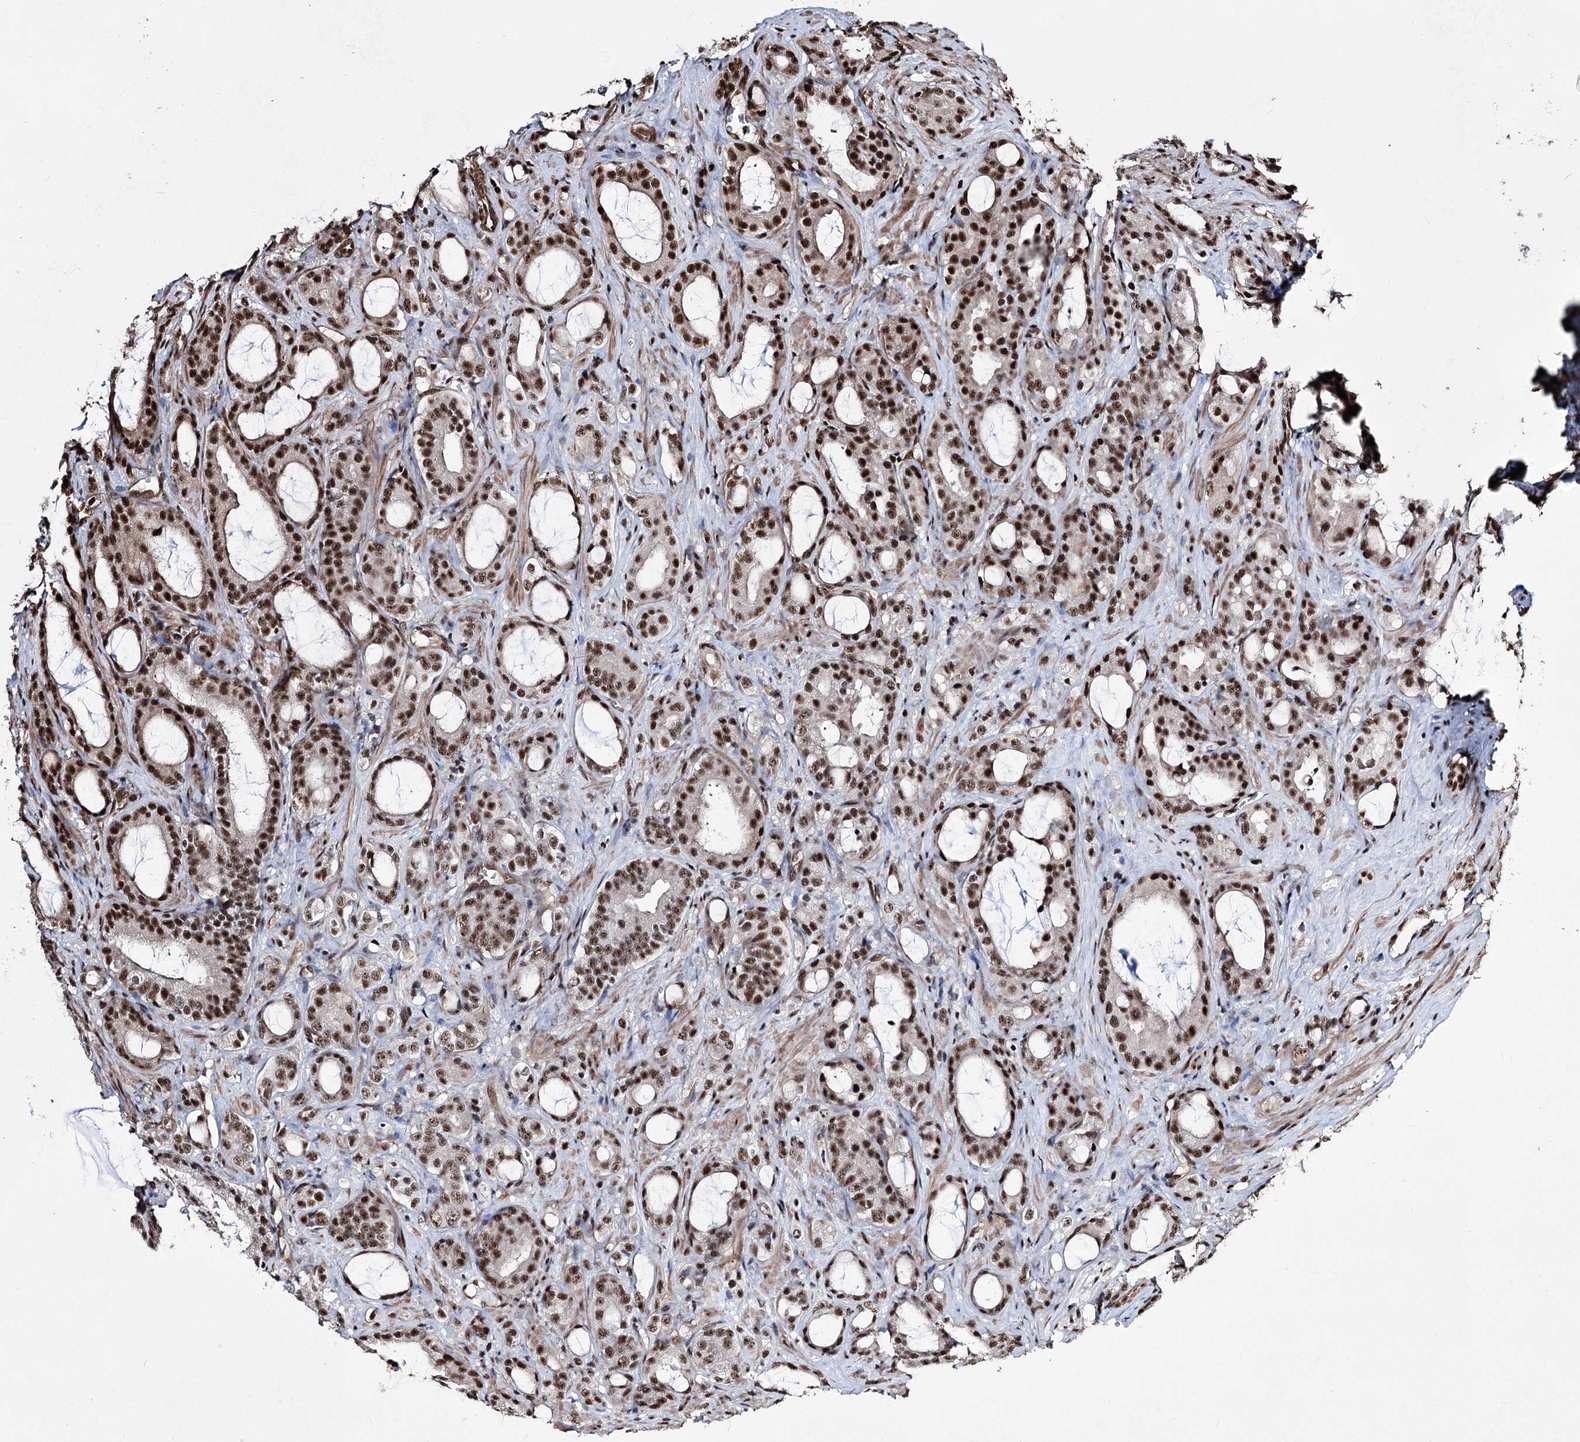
{"staining": {"intensity": "strong", "quantity": "25%-75%", "location": "nuclear"}, "tissue": "prostate cancer", "cell_type": "Tumor cells", "image_type": "cancer", "snomed": [{"axis": "morphology", "description": "Adenocarcinoma, High grade"}, {"axis": "topography", "description": "Prostate"}], "caption": "There is high levels of strong nuclear expression in tumor cells of prostate high-grade adenocarcinoma, as demonstrated by immunohistochemical staining (brown color).", "gene": "CHMP7", "patient": {"sex": "male", "age": 72}}